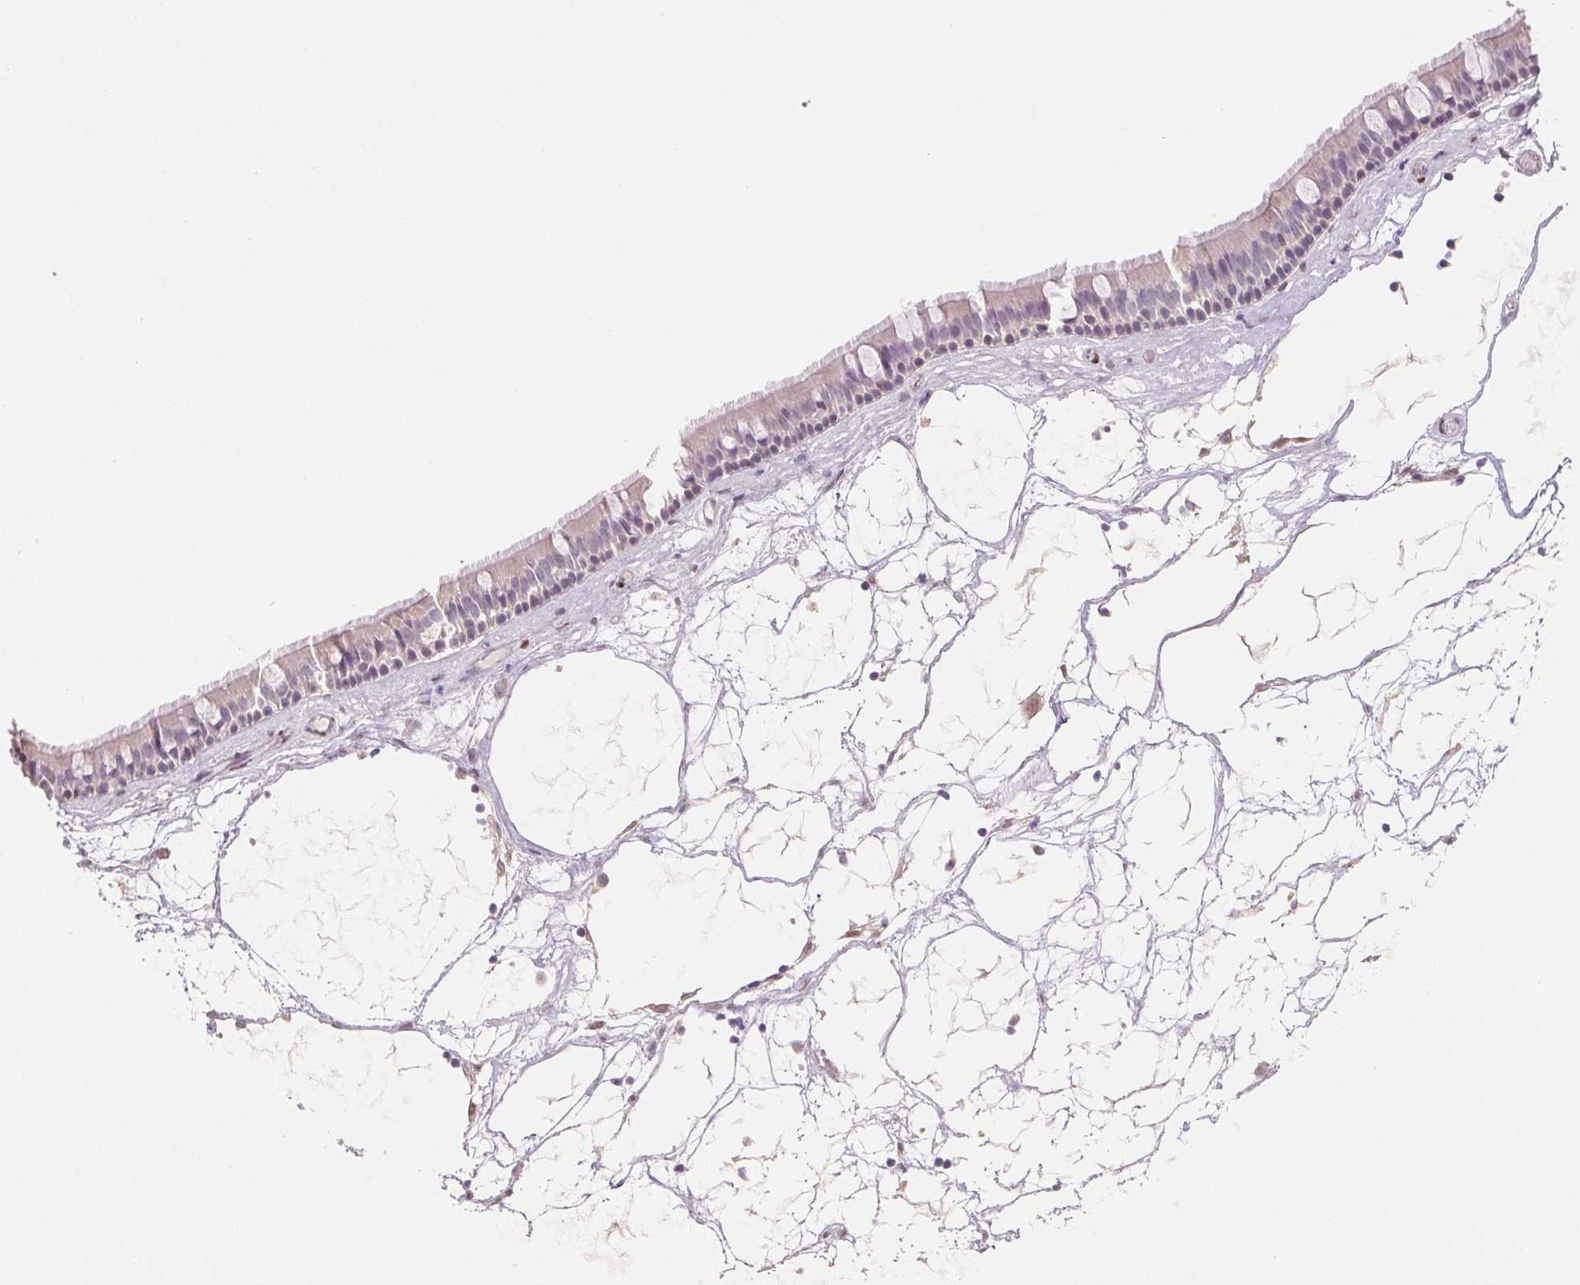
{"staining": {"intensity": "negative", "quantity": "none", "location": "none"}, "tissue": "nasopharynx", "cell_type": "Respiratory epithelial cells", "image_type": "normal", "snomed": [{"axis": "morphology", "description": "Normal tissue, NOS"}, {"axis": "topography", "description": "Nasopharynx"}], "caption": "IHC photomicrograph of benign nasopharynx: human nasopharynx stained with DAB (3,3'-diaminobenzidine) shows no significant protein expression in respiratory epithelial cells.", "gene": "SMARCD3", "patient": {"sex": "male", "age": 68}}